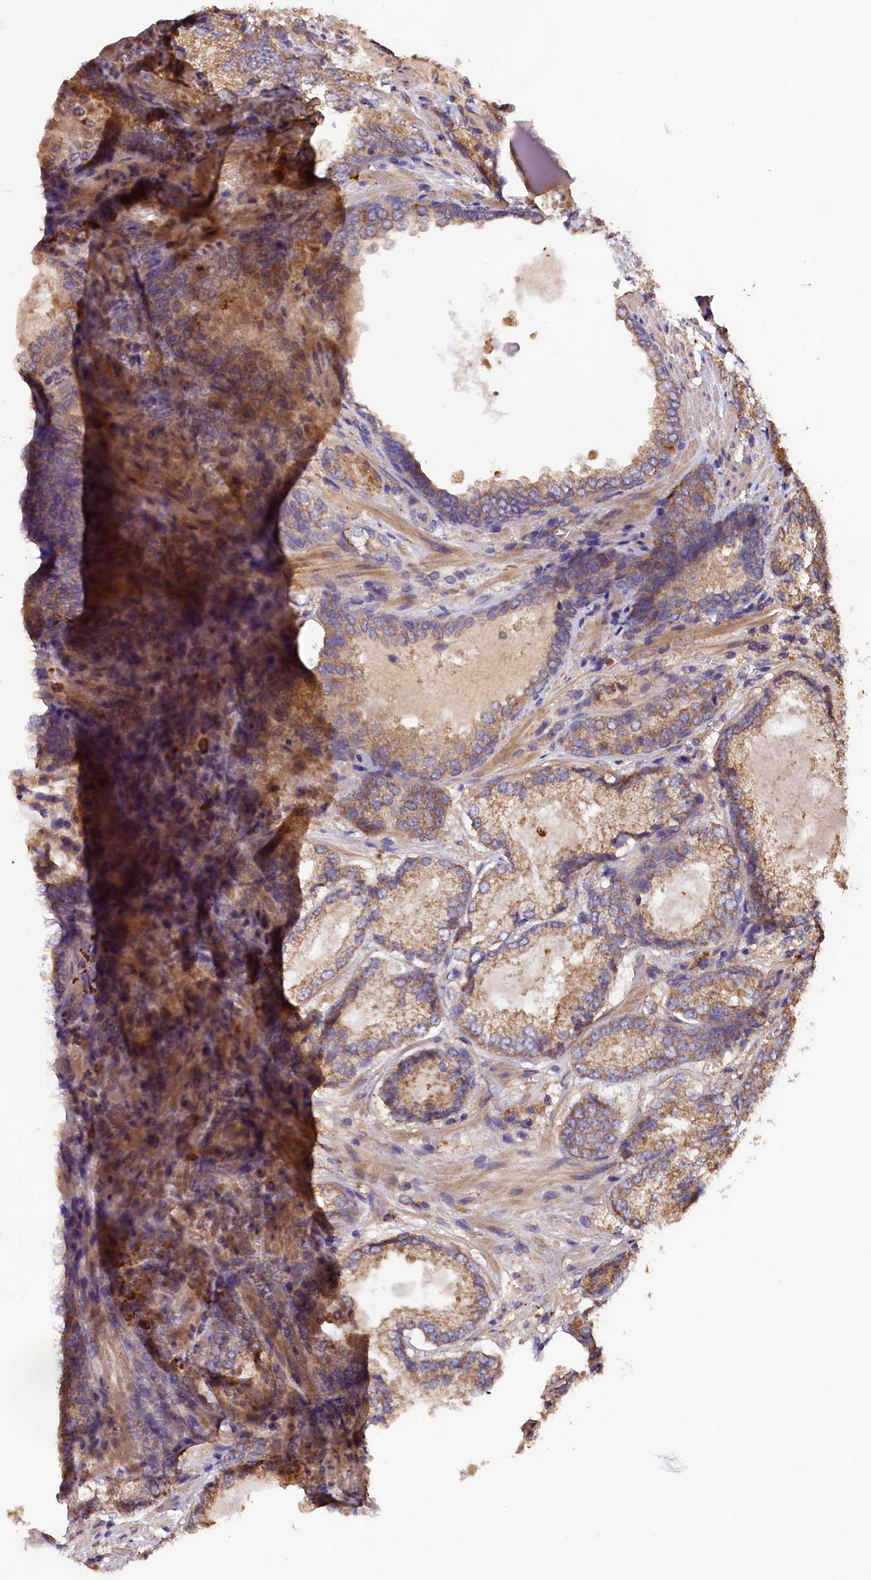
{"staining": {"intensity": "moderate", "quantity": ">75%", "location": "cytoplasmic/membranous"}, "tissue": "prostate cancer", "cell_type": "Tumor cells", "image_type": "cancer", "snomed": [{"axis": "morphology", "description": "Adenocarcinoma, Low grade"}, {"axis": "topography", "description": "Prostate"}], "caption": "An image of adenocarcinoma (low-grade) (prostate) stained for a protein demonstrates moderate cytoplasmic/membranous brown staining in tumor cells.", "gene": "ENKD1", "patient": {"sex": "male", "age": 74}}